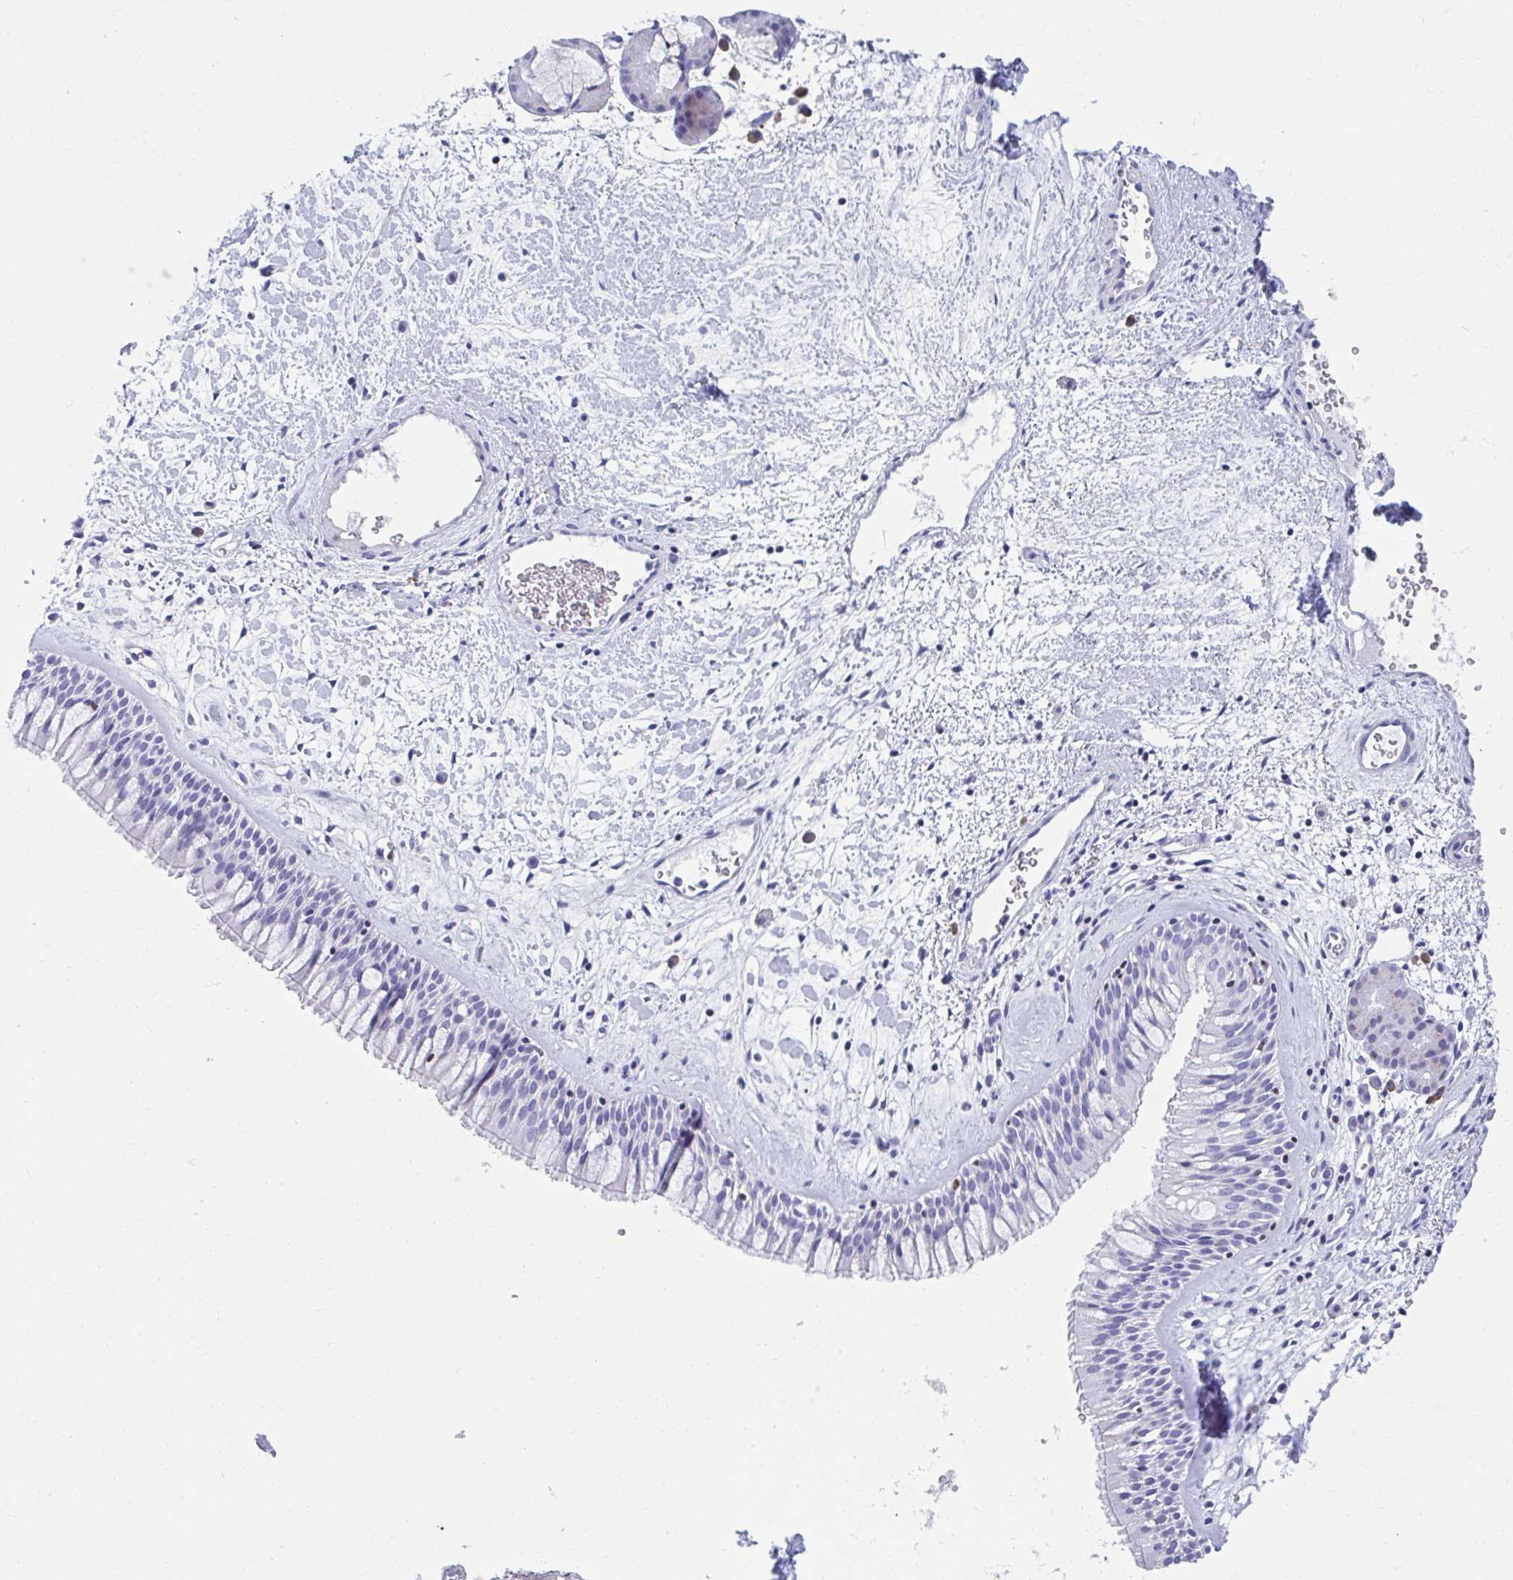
{"staining": {"intensity": "negative", "quantity": "none", "location": "none"}, "tissue": "nasopharynx", "cell_type": "Respiratory epithelial cells", "image_type": "normal", "snomed": [{"axis": "morphology", "description": "Normal tissue, NOS"}, {"axis": "topography", "description": "Nasopharynx"}], "caption": "This histopathology image is of unremarkable nasopharynx stained with IHC to label a protein in brown with the nuclei are counter-stained blue. There is no positivity in respiratory epithelial cells.", "gene": "RUNX3", "patient": {"sex": "male", "age": 65}}